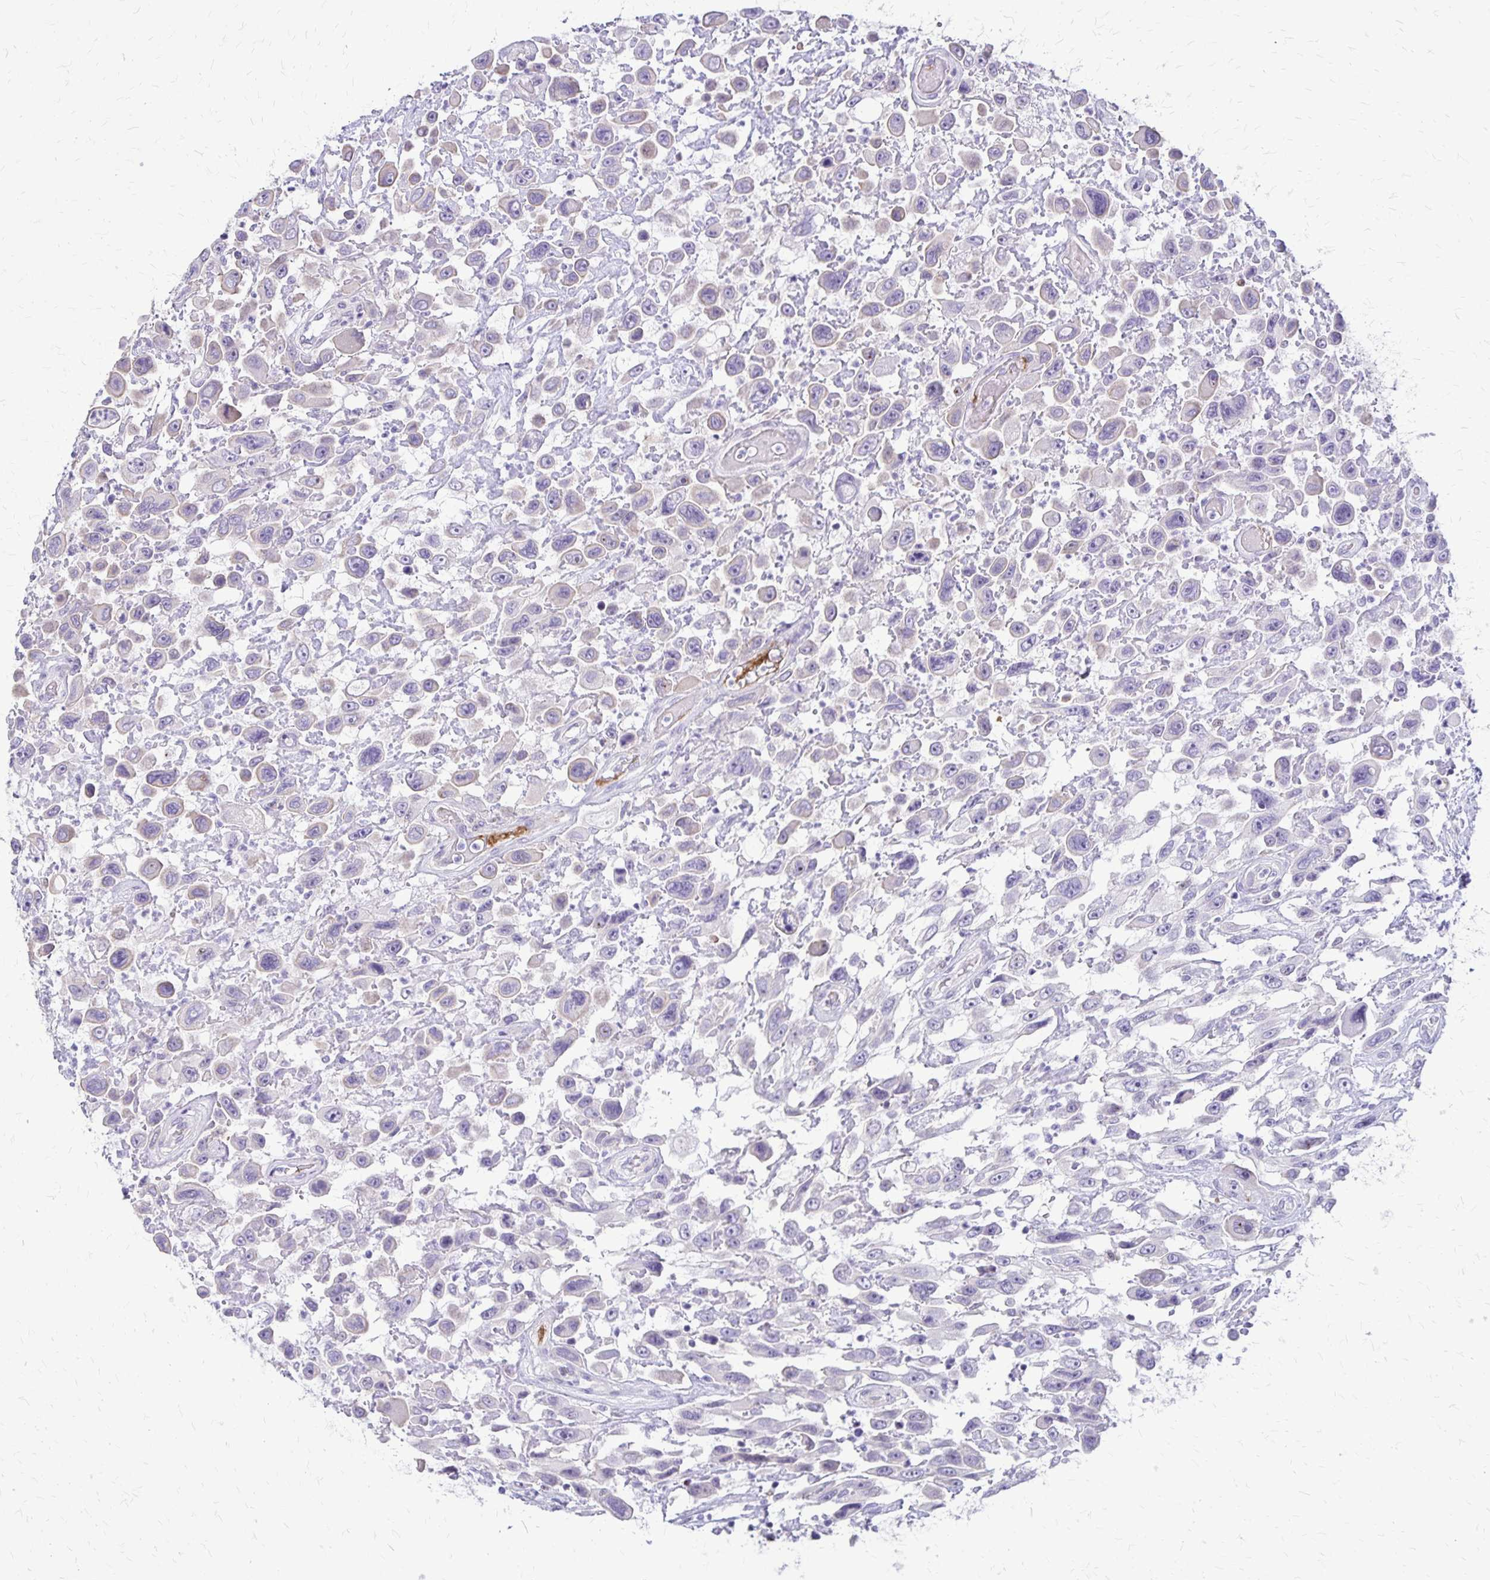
{"staining": {"intensity": "negative", "quantity": "none", "location": "none"}, "tissue": "urothelial cancer", "cell_type": "Tumor cells", "image_type": "cancer", "snomed": [{"axis": "morphology", "description": "Urothelial carcinoma, High grade"}, {"axis": "topography", "description": "Urinary bladder"}], "caption": "High power microscopy histopathology image of an immunohistochemistry (IHC) micrograph of urothelial cancer, revealing no significant expression in tumor cells. (Brightfield microscopy of DAB (3,3'-diaminobenzidine) immunohistochemistry (IHC) at high magnification).", "gene": "GP9", "patient": {"sex": "male", "age": 53}}